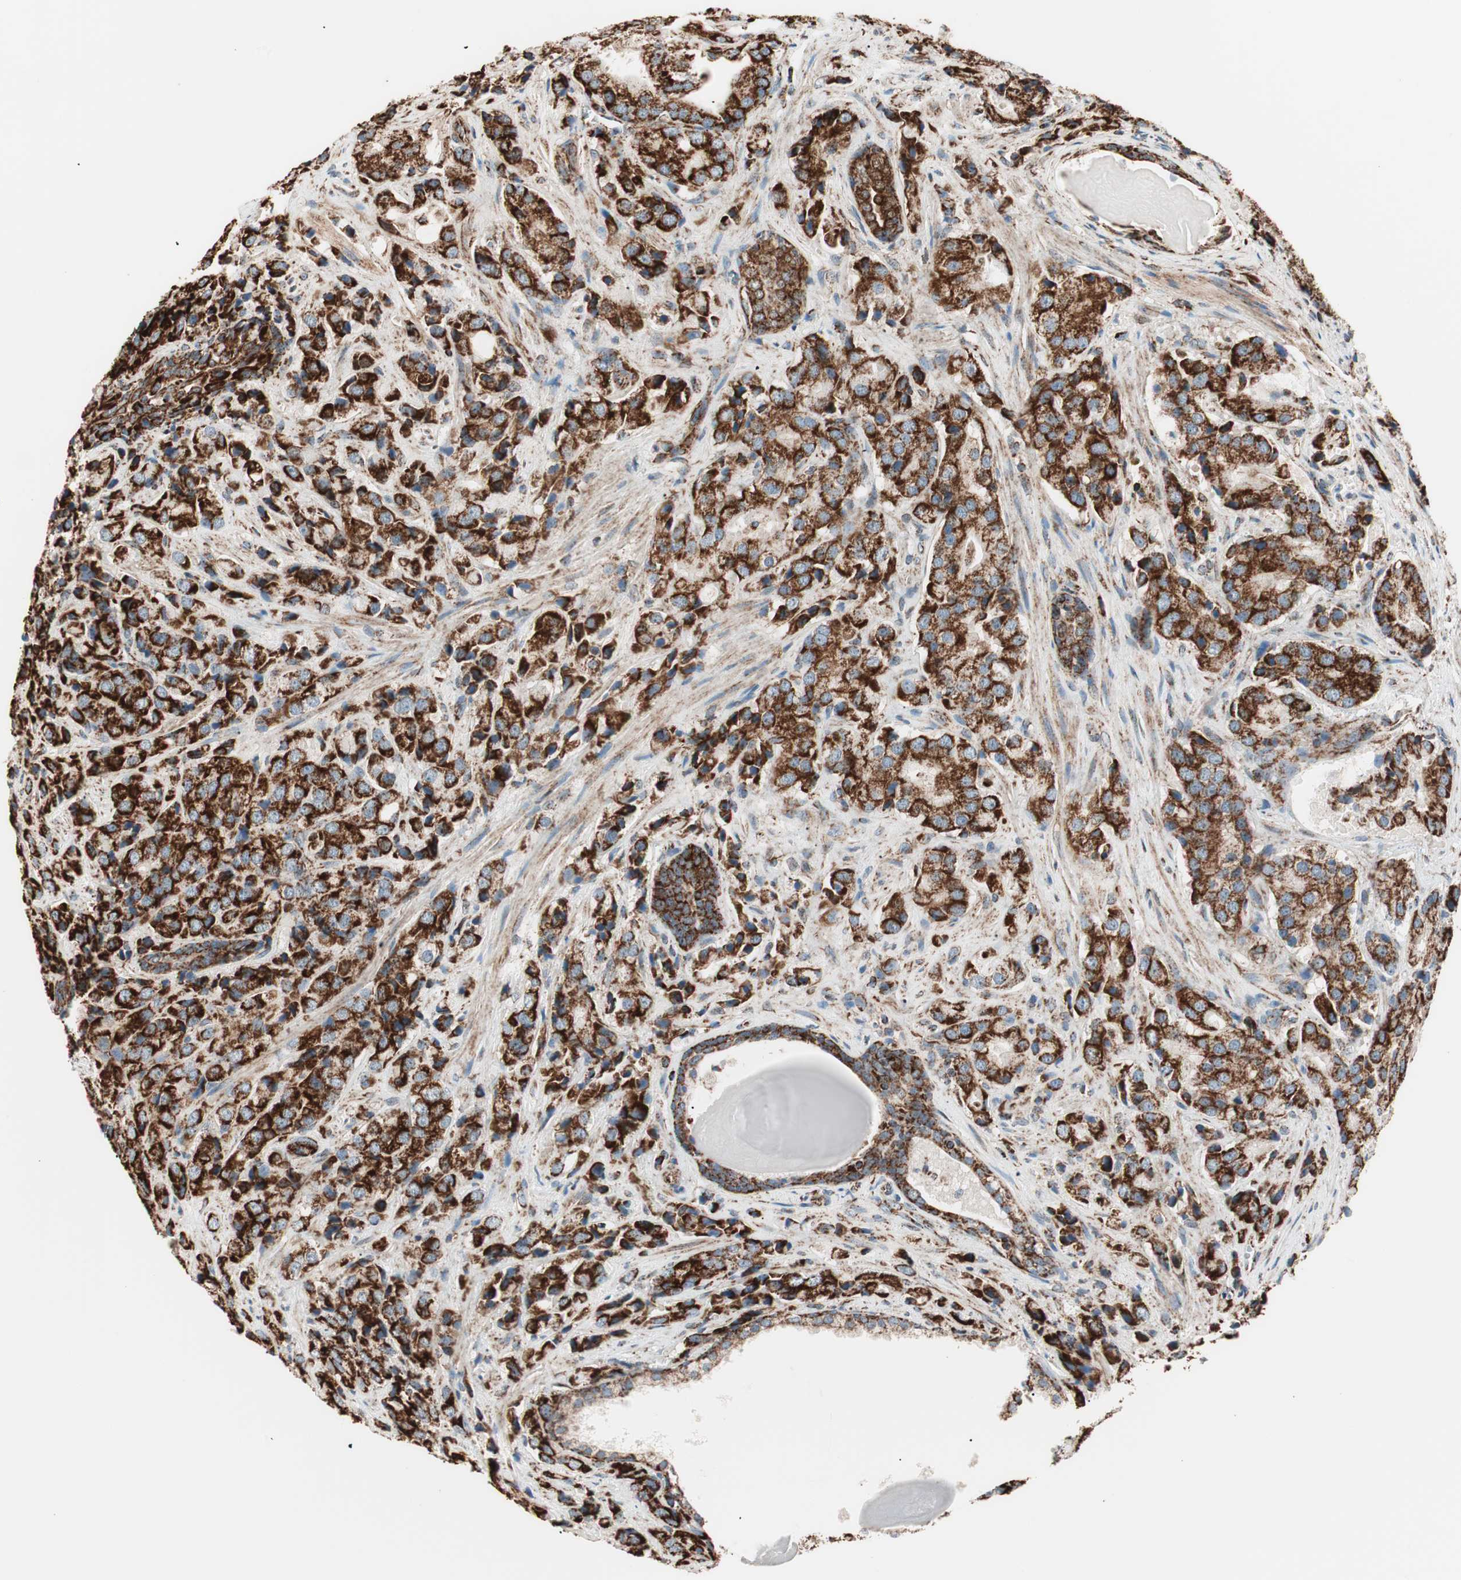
{"staining": {"intensity": "strong", "quantity": ">75%", "location": "cytoplasmic/membranous"}, "tissue": "prostate cancer", "cell_type": "Tumor cells", "image_type": "cancer", "snomed": [{"axis": "morphology", "description": "Adenocarcinoma, High grade"}, {"axis": "topography", "description": "Prostate"}], "caption": "Immunohistochemical staining of human adenocarcinoma (high-grade) (prostate) demonstrates high levels of strong cytoplasmic/membranous protein staining in about >75% of tumor cells.", "gene": "TOMM22", "patient": {"sex": "male", "age": 70}}